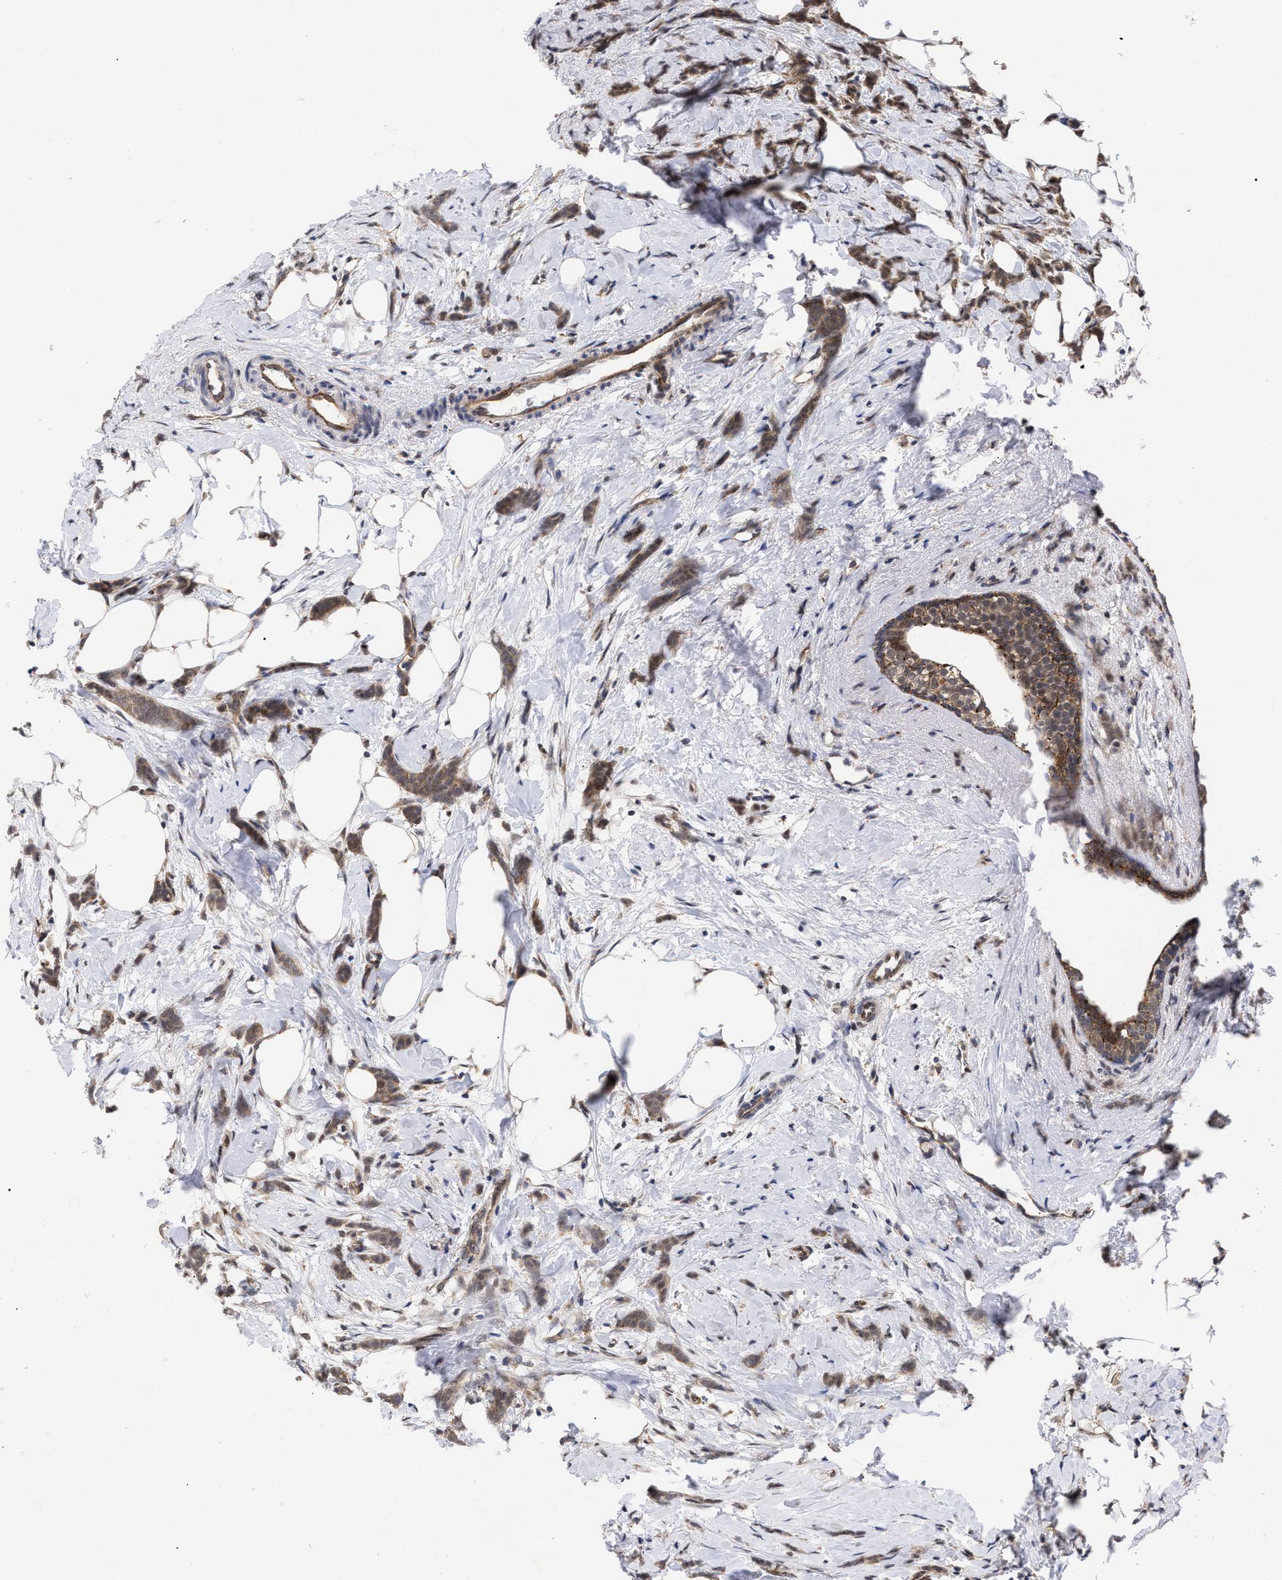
{"staining": {"intensity": "moderate", "quantity": ">75%", "location": "cytoplasmic/membranous"}, "tissue": "breast cancer", "cell_type": "Tumor cells", "image_type": "cancer", "snomed": [{"axis": "morphology", "description": "Lobular carcinoma, in situ"}, {"axis": "morphology", "description": "Lobular carcinoma"}, {"axis": "topography", "description": "Breast"}], "caption": "DAB immunohistochemical staining of human breast cancer (lobular carcinoma) displays moderate cytoplasmic/membranous protein staining in approximately >75% of tumor cells.", "gene": "UPF1", "patient": {"sex": "female", "age": 41}}